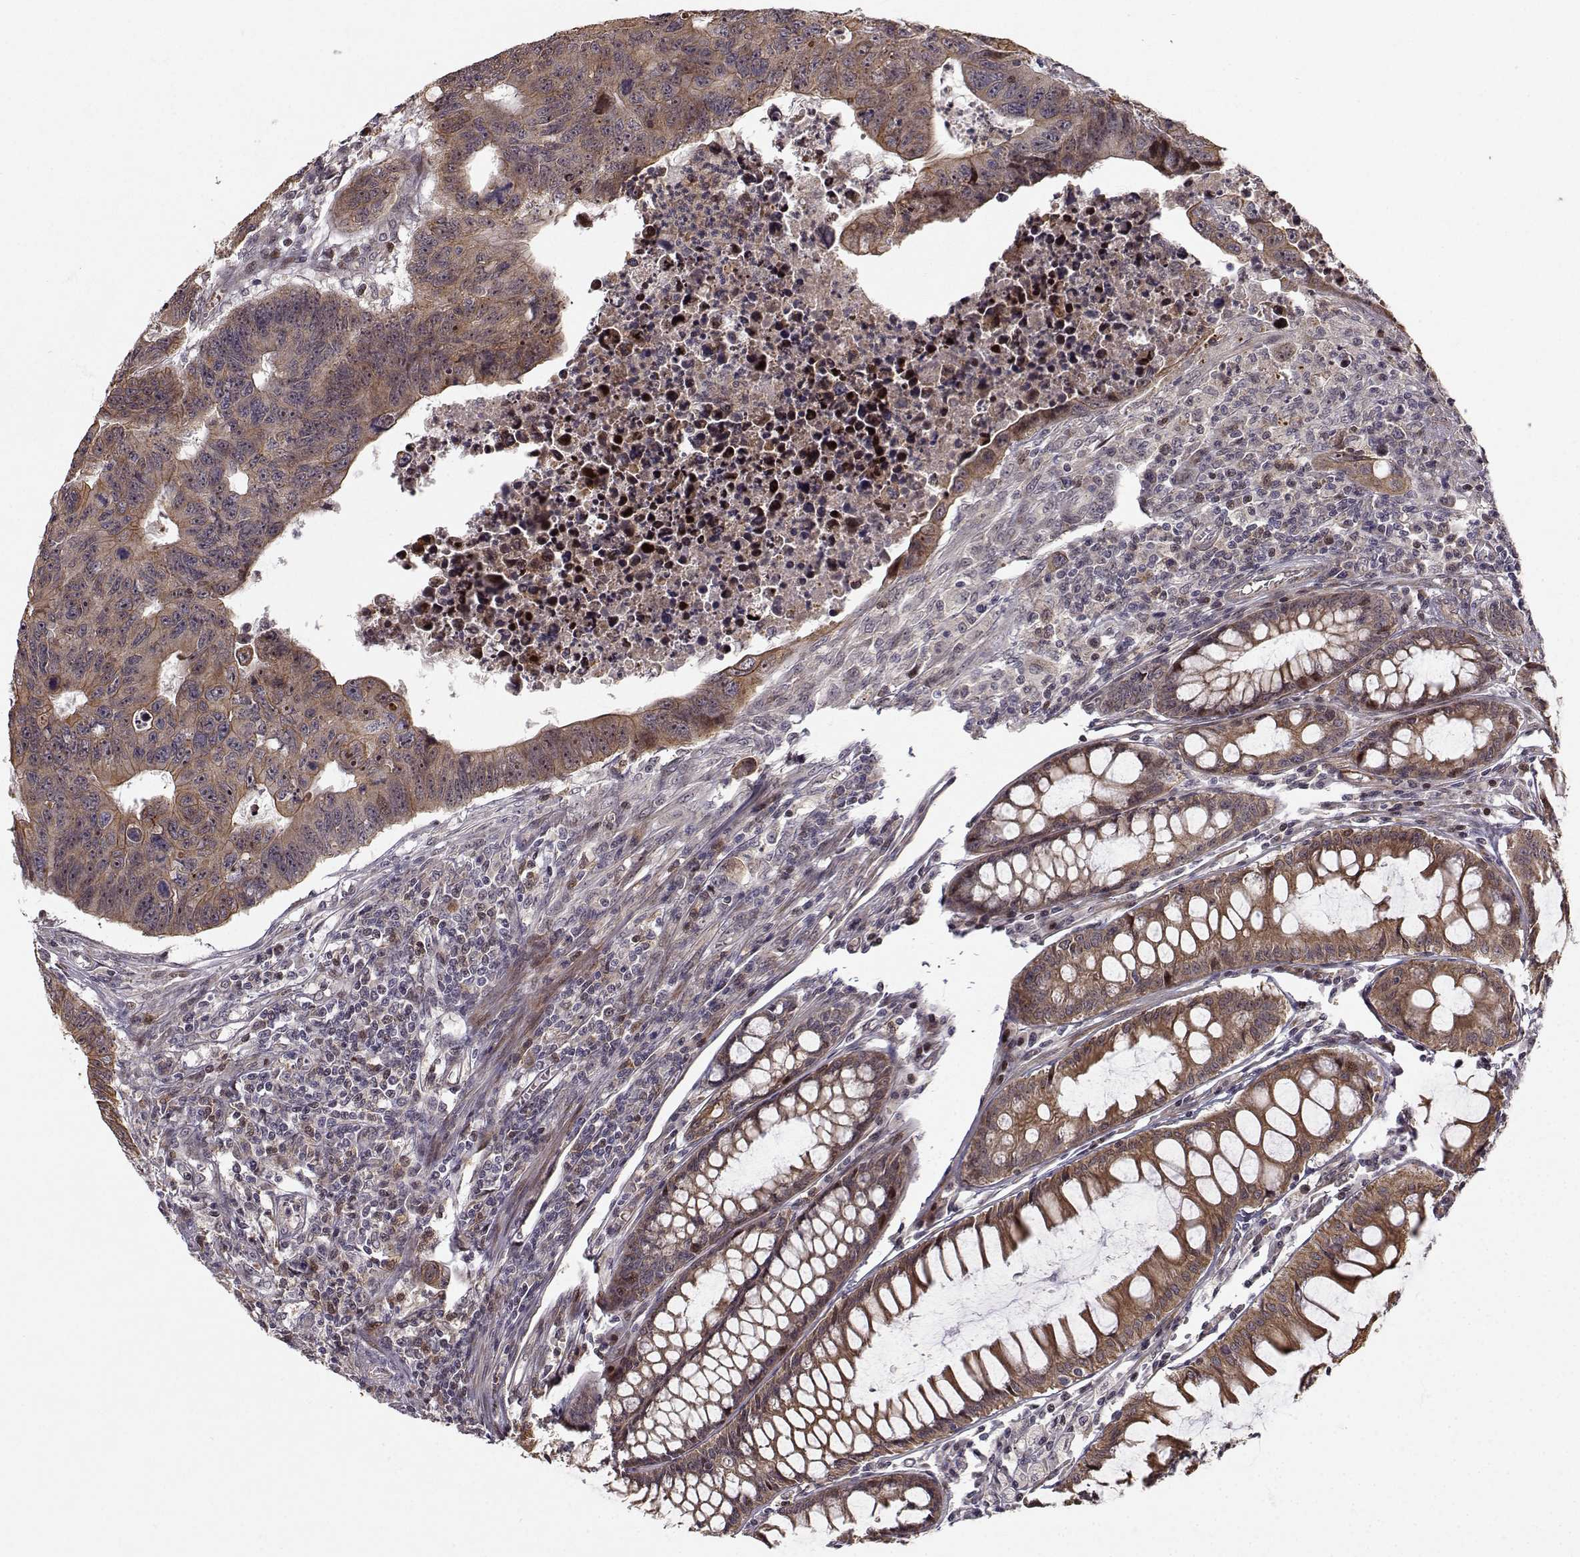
{"staining": {"intensity": "moderate", "quantity": "<25%", "location": "cytoplasmic/membranous"}, "tissue": "colorectal cancer", "cell_type": "Tumor cells", "image_type": "cancer", "snomed": [{"axis": "morphology", "description": "Adenocarcinoma, NOS"}, {"axis": "topography", "description": "Rectum"}], "caption": "Protein staining of colorectal adenocarcinoma tissue exhibits moderate cytoplasmic/membranous staining in approximately <25% of tumor cells.", "gene": "APC", "patient": {"sex": "female", "age": 85}}